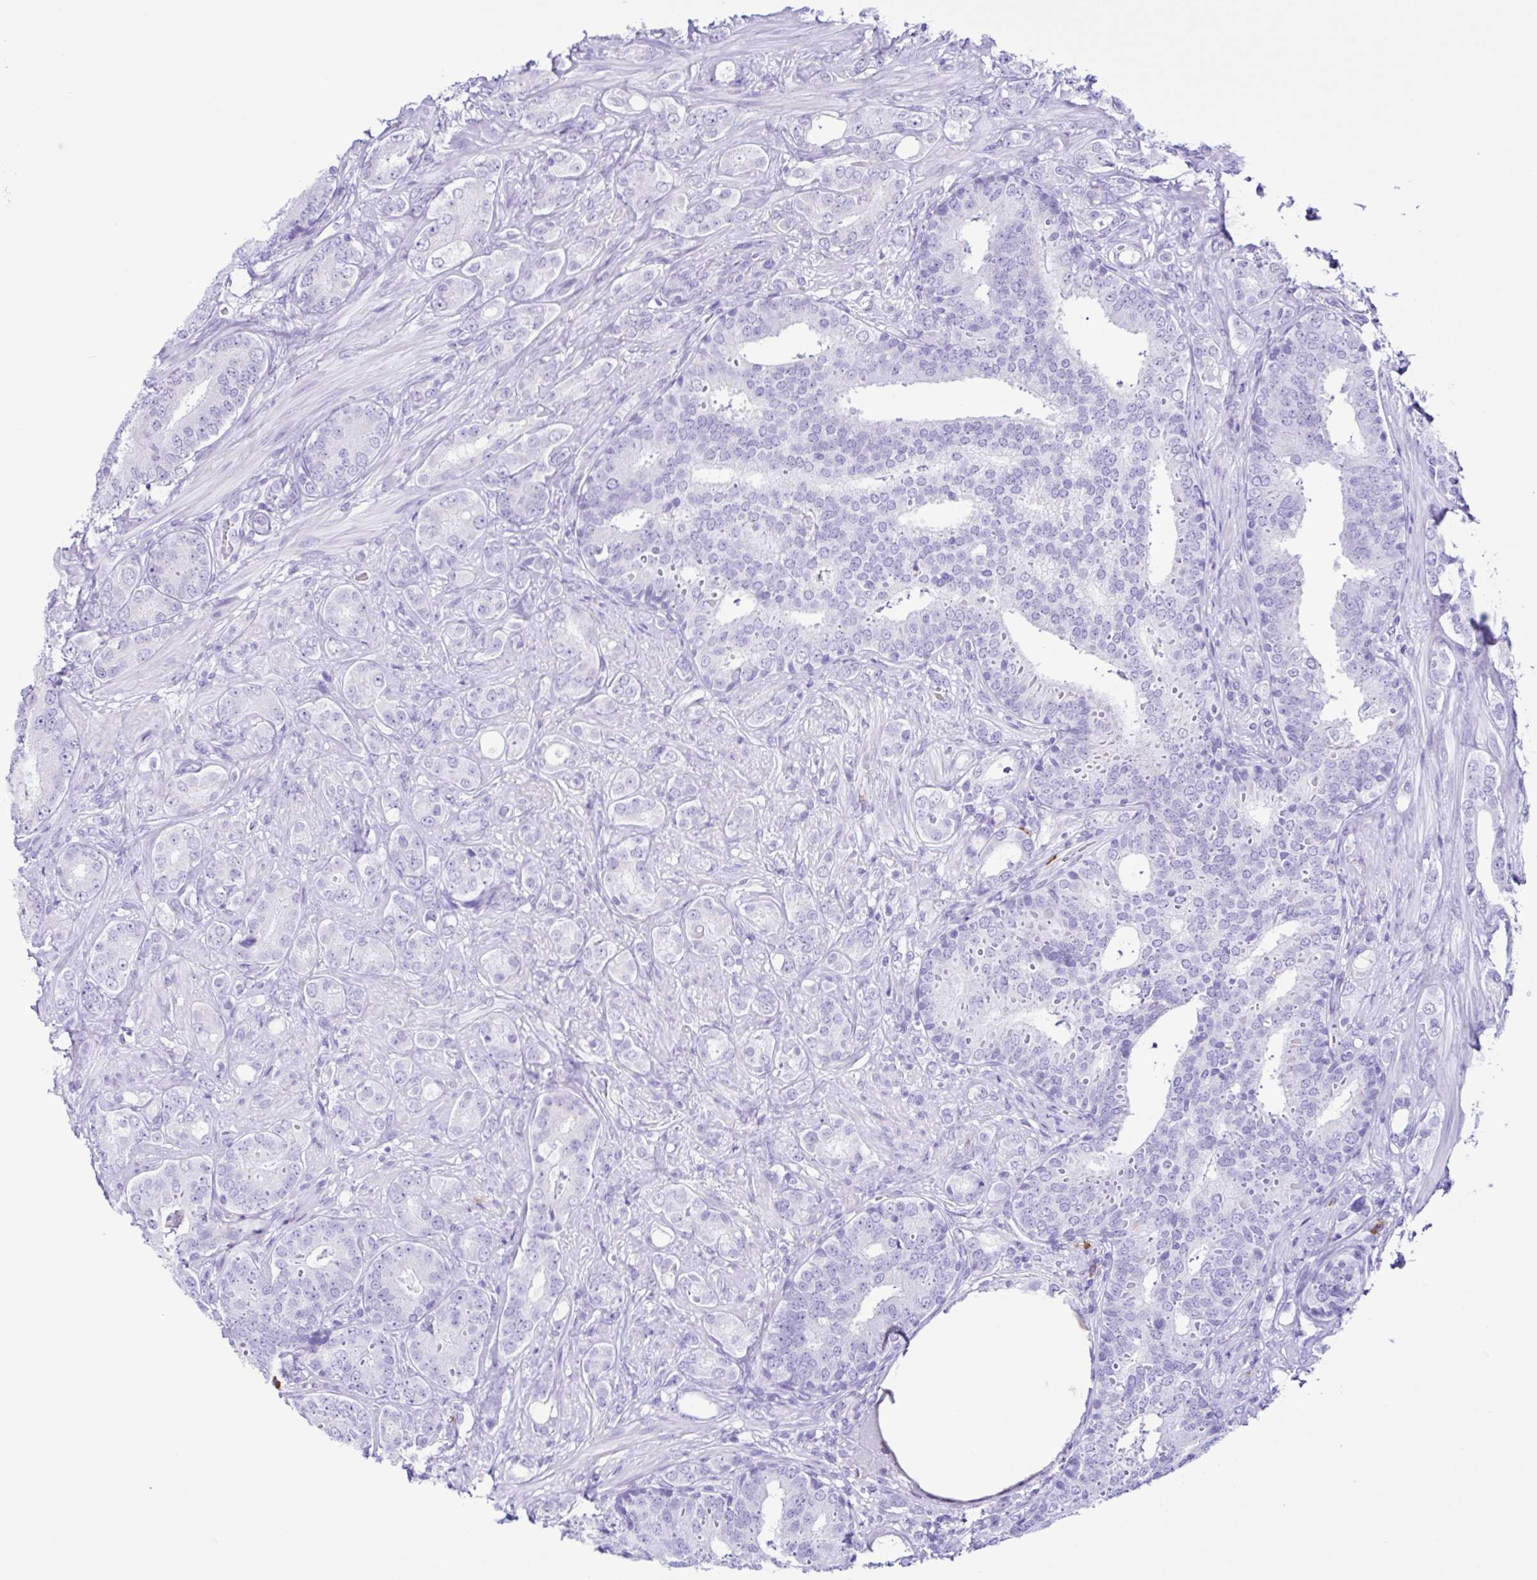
{"staining": {"intensity": "negative", "quantity": "none", "location": "none"}, "tissue": "prostate cancer", "cell_type": "Tumor cells", "image_type": "cancer", "snomed": [{"axis": "morphology", "description": "Adenocarcinoma, High grade"}, {"axis": "topography", "description": "Prostate"}], "caption": "Immunohistochemistry of human prostate high-grade adenocarcinoma demonstrates no expression in tumor cells. (DAB (3,3'-diaminobenzidine) immunohistochemistry with hematoxylin counter stain).", "gene": "PIGF", "patient": {"sex": "male", "age": 62}}